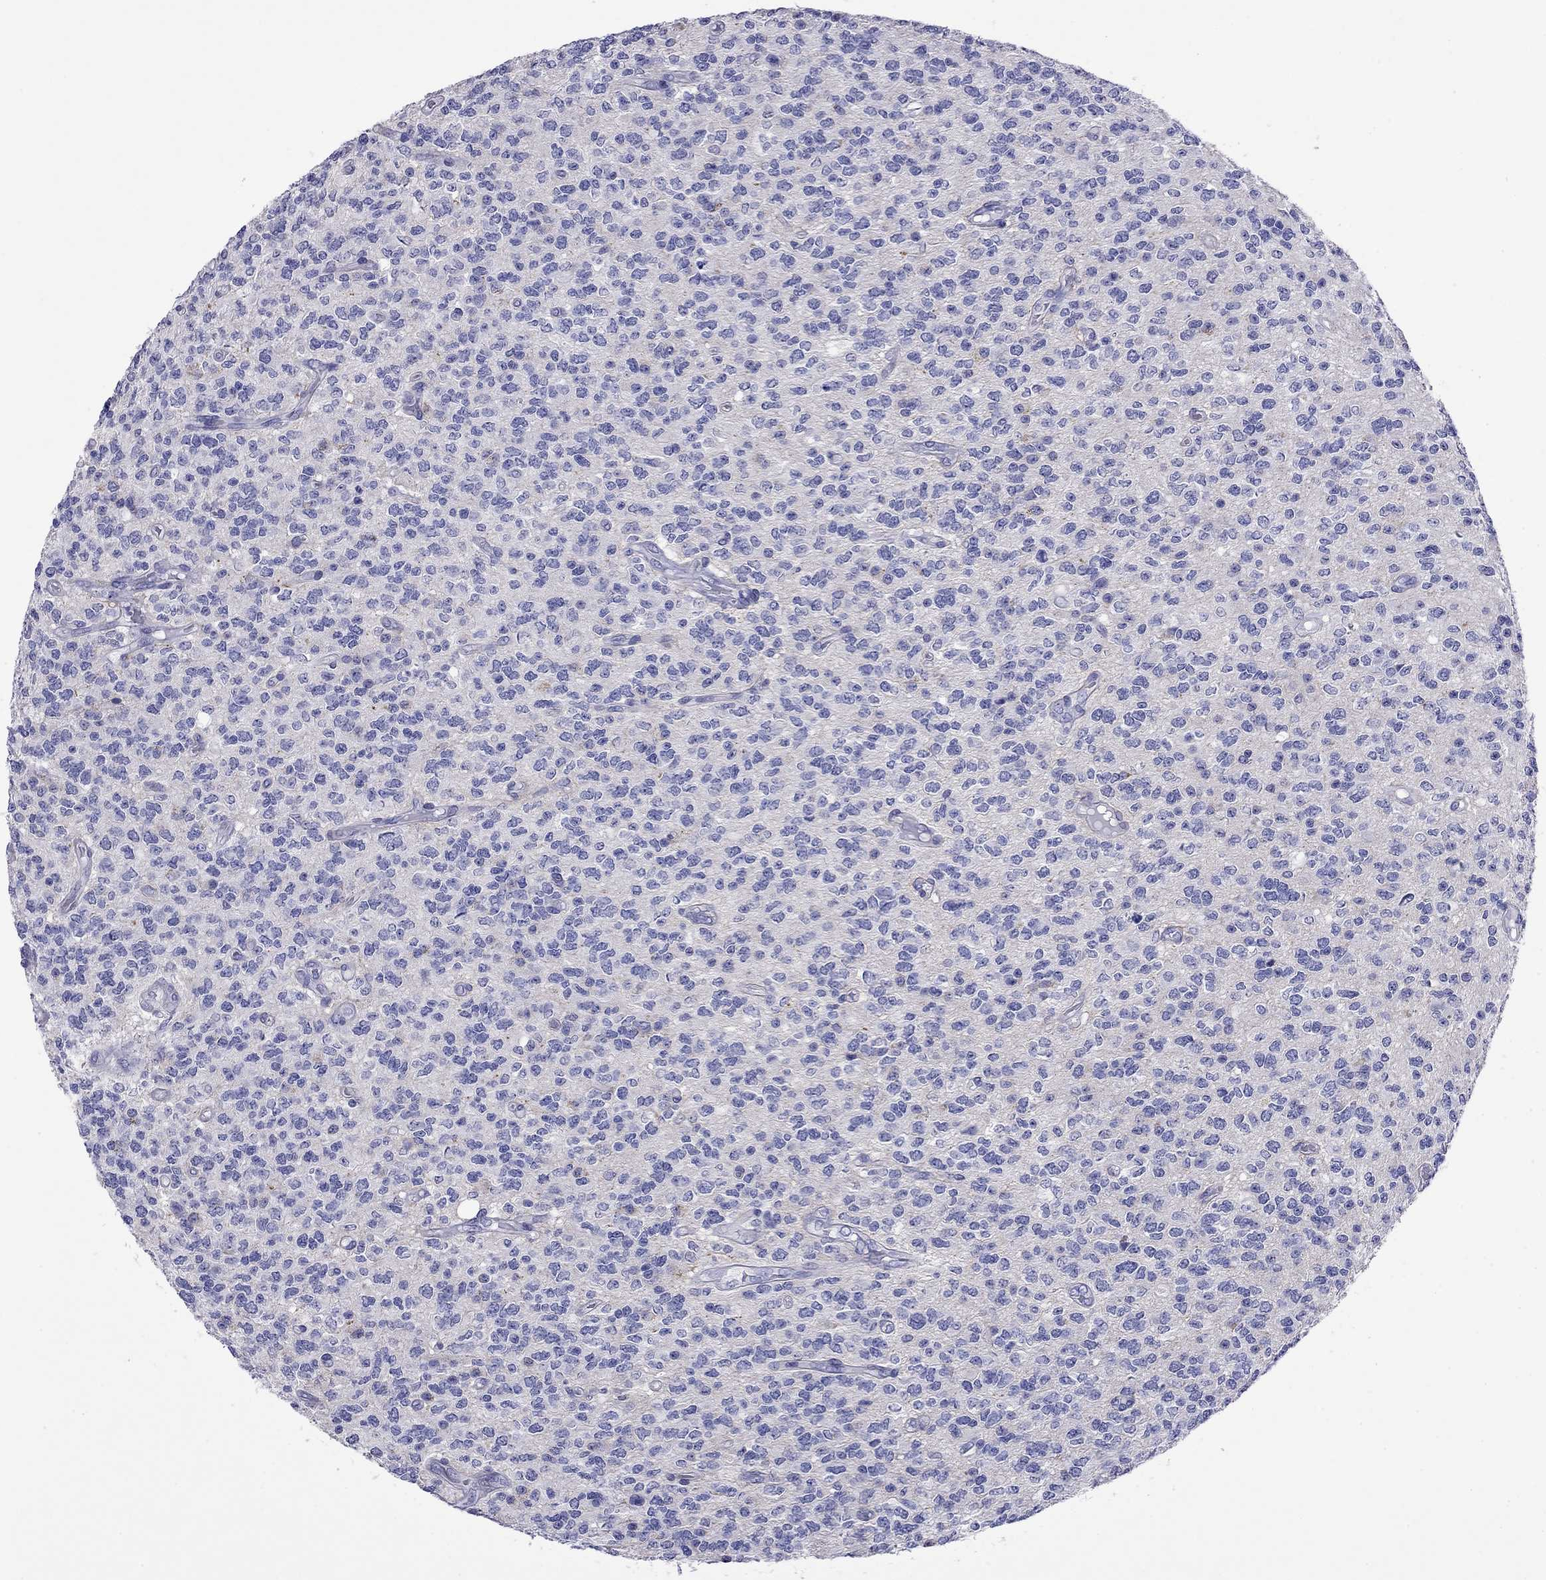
{"staining": {"intensity": "negative", "quantity": "none", "location": "none"}, "tissue": "glioma", "cell_type": "Tumor cells", "image_type": "cancer", "snomed": [{"axis": "morphology", "description": "Glioma, malignant, Low grade"}, {"axis": "topography", "description": "Brain"}], "caption": "High power microscopy photomicrograph of an immunohistochemistry (IHC) image of glioma, revealing no significant staining in tumor cells.", "gene": "KIAA2012", "patient": {"sex": "female", "age": 45}}